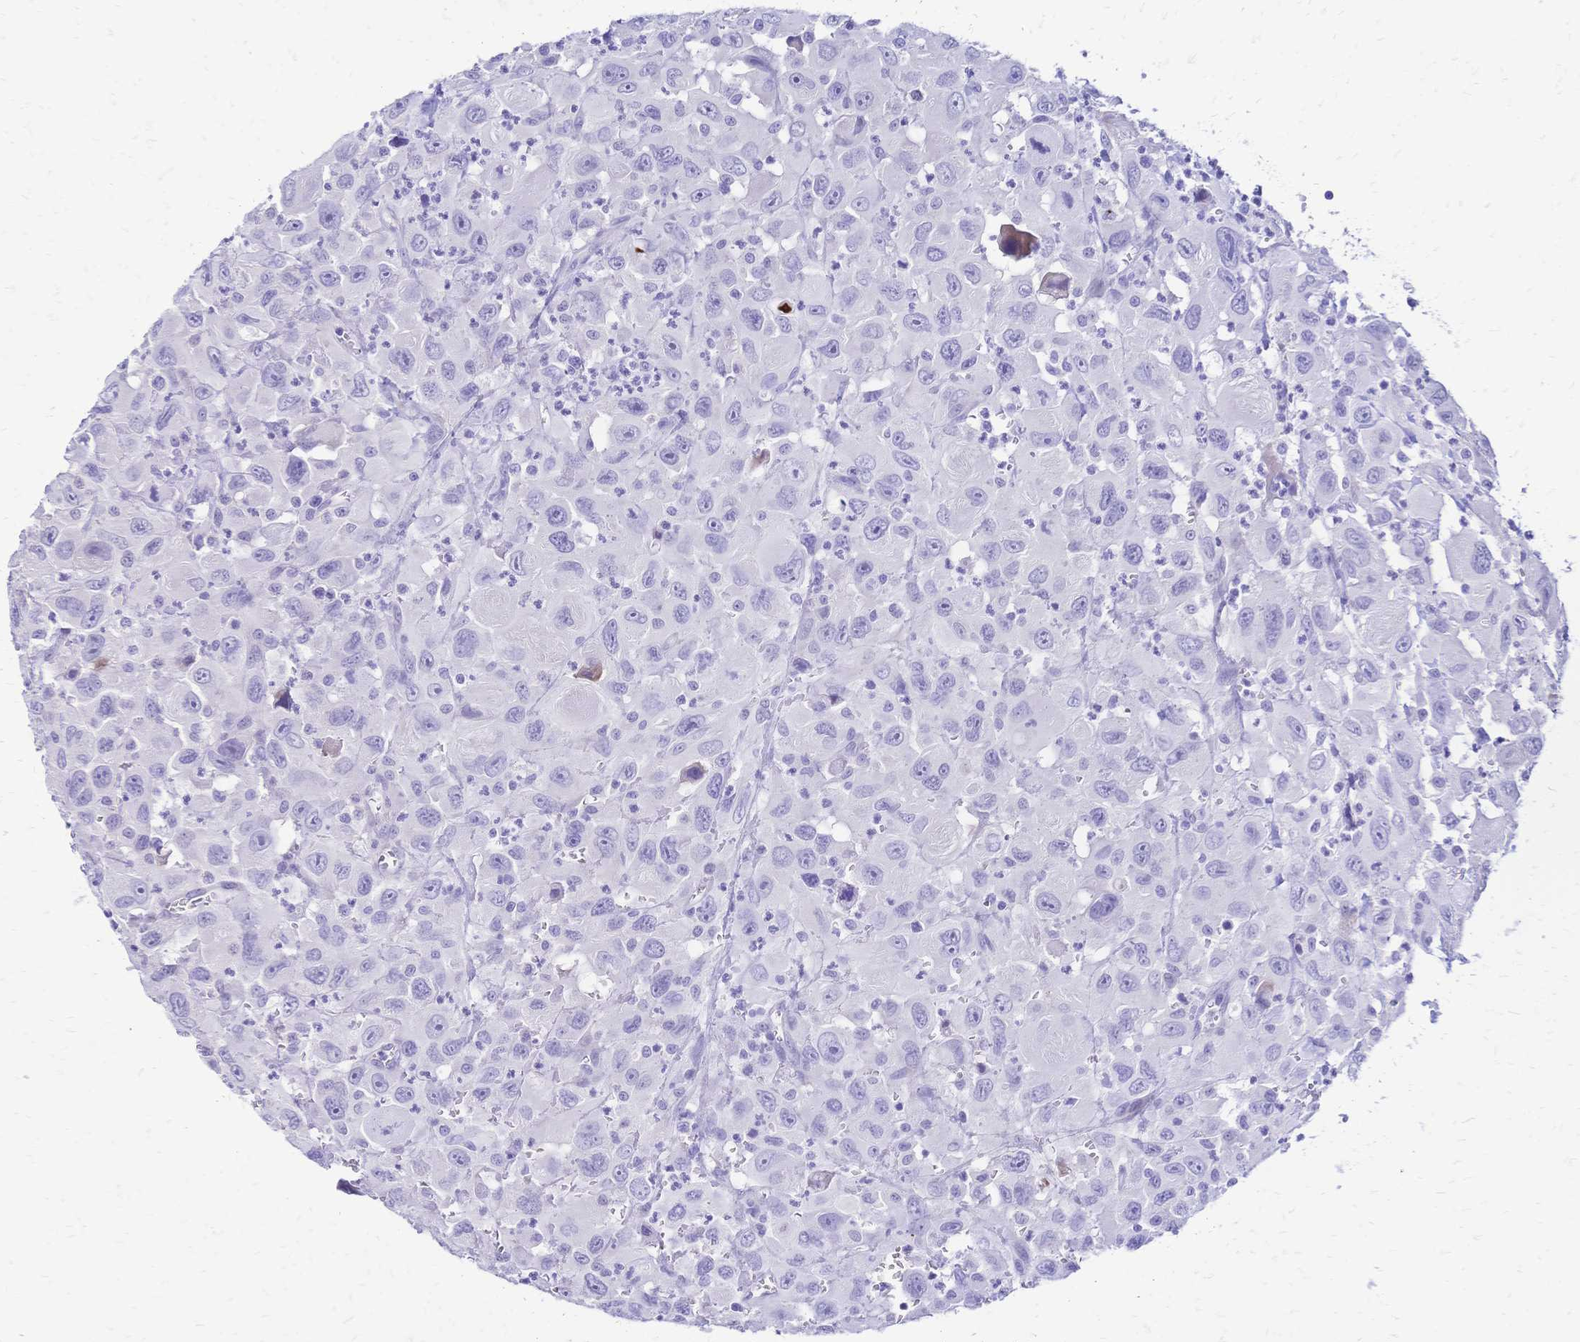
{"staining": {"intensity": "negative", "quantity": "none", "location": "none"}, "tissue": "head and neck cancer", "cell_type": "Tumor cells", "image_type": "cancer", "snomed": [{"axis": "morphology", "description": "Squamous cell carcinoma, NOS"}, {"axis": "morphology", "description": "Squamous cell carcinoma, metastatic, NOS"}, {"axis": "topography", "description": "Oral tissue"}, {"axis": "topography", "description": "Head-Neck"}], "caption": "There is no significant expression in tumor cells of head and neck cancer (metastatic squamous cell carcinoma). (Stains: DAB immunohistochemistry with hematoxylin counter stain, Microscopy: brightfield microscopy at high magnification).", "gene": "GRB7", "patient": {"sex": "female", "age": 85}}